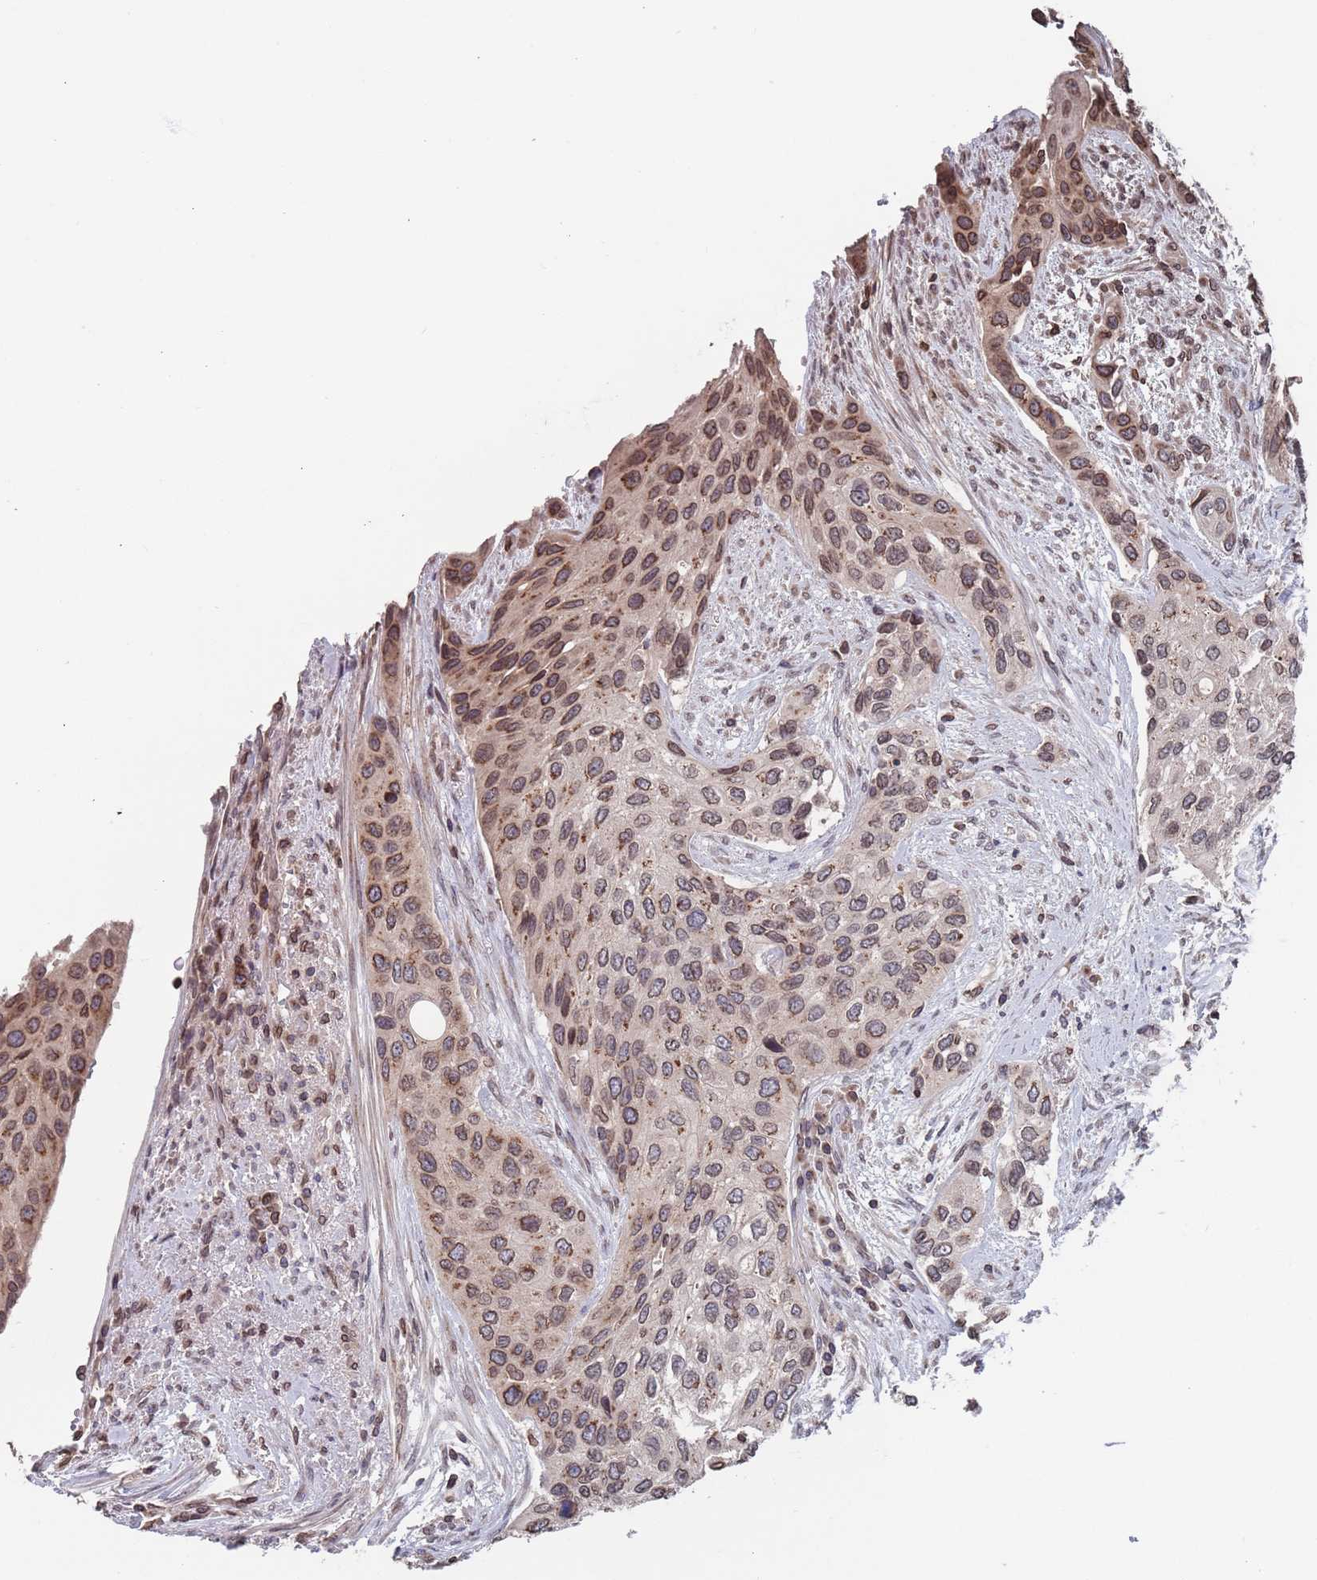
{"staining": {"intensity": "moderate", "quantity": "25%-75%", "location": "cytoplasmic/membranous,nuclear"}, "tissue": "urothelial cancer", "cell_type": "Tumor cells", "image_type": "cancer", "snomed": [{"axis": "morphology", "description": "Normal tissue, NOS"}, {"axis": "morphology", "description": "Urothelial carcinoma, High grade"}, {"axis": "topography", "description": "Vascular tissue"}, {"axis": "topography", "description": "Urinary bladder"}], "caption": "Human urothelial carcinoma (high-grade) stained for a protein (brown) demonstrates moderate cytoplasmic/membranous and nuclear positive staining in approximately 25%-75% of tumor cells.", "gene": "SDHAF3", "patient": {"sex": "female", "age": 56}}